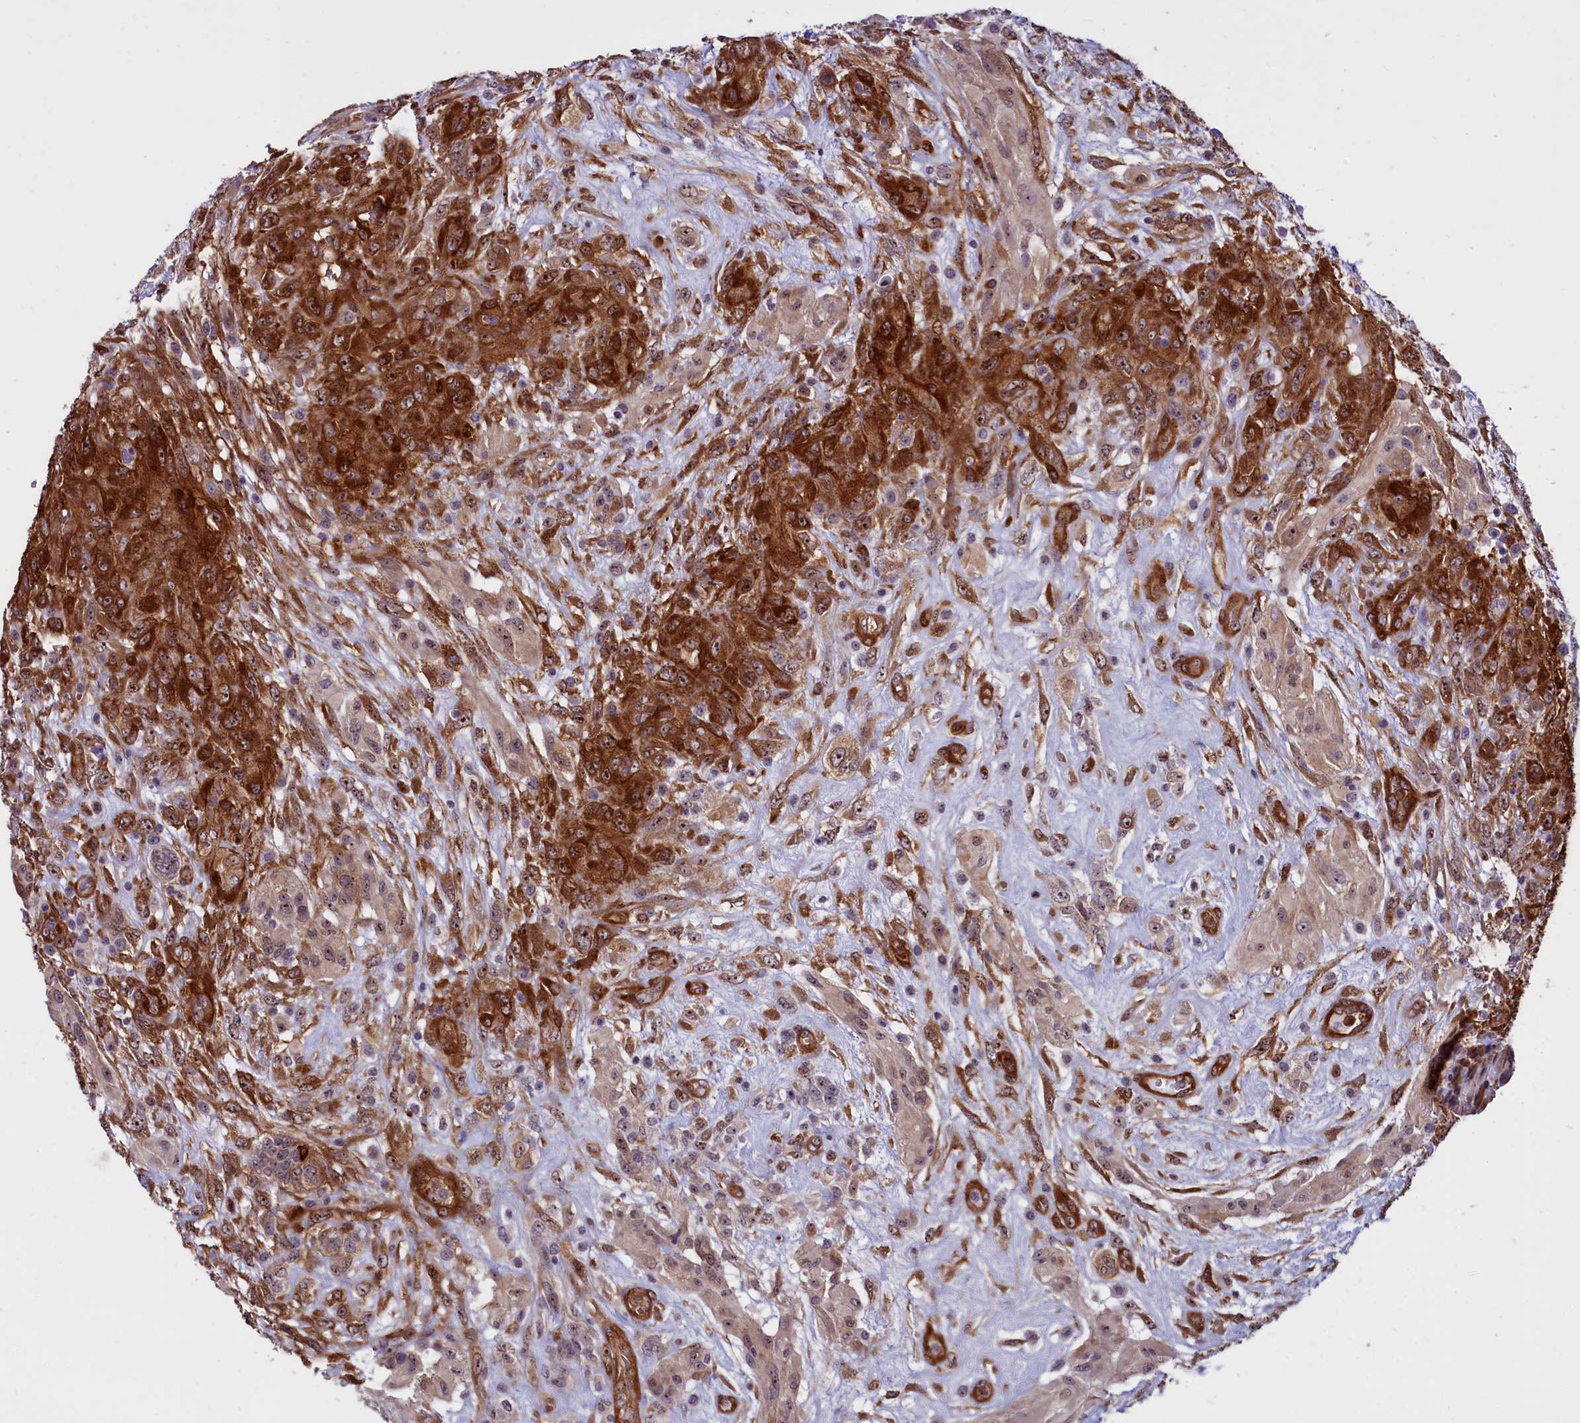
{"staining": {"intensity": "strong", "quantity": "<25%", "location": "cytoplasmic/membranous,nuclear"}, "tissue": "glioma", "cell_type": "Tumor cells", "image_type": "cancer", "snomed": [{"axis": "morphology", "description": "Glioma, malignant, High grade"}, {"axis": "topography", "description": "Brain"}], "caption": "Protein staining of high-grade glioma (malignant) tissue exhibits strong cytoplasmic/membranous and nuclear expression in about <25% of tumor cells.", "gene": "BCAR1", "patient": {"sex": "male", "age": 61}}